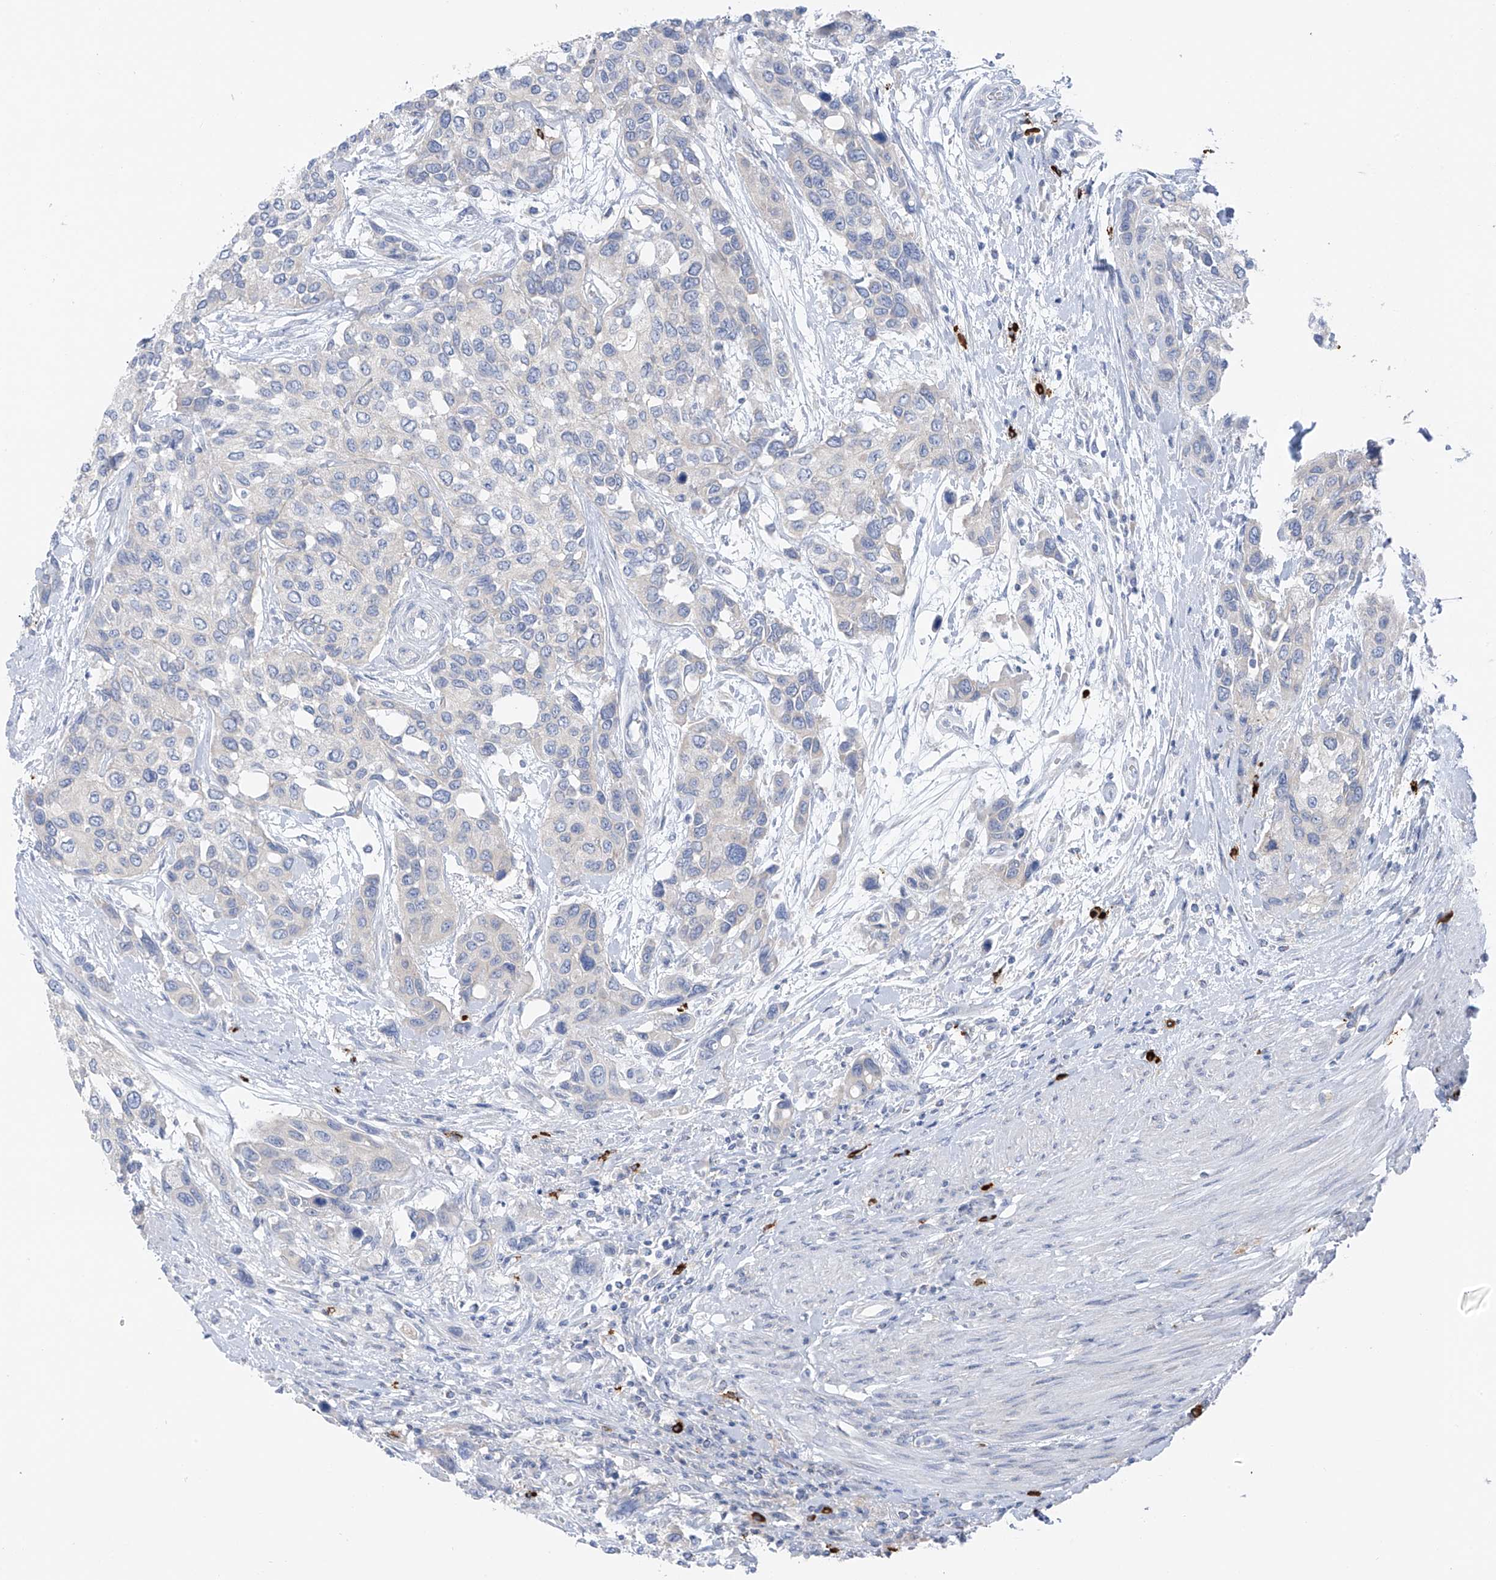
{"staining": {"intensity": "negative", "quantity": "none", "location": "none"}, "tissue": "urothelial cancer", "cell_type": "Tumor cells", "image_type": "cancer", "snomed": [{"axis": "morphology", "description": "Normal tissue, NOS"}, {"axis": "morphology", "description": "Urothelial carcinoma, High grade"}, {"axis": "topography", "description": "Vascular tissue"}, {"axis": "topography", "description": "Urinary bladder"}], "caption": "Immunohistochemistry of urothelial cancer reveals no positivity in tumor cells. Nuclei are stained in blue.", "gene": "POMGNT2", "patient": {"sex": "female", "age": 56}}